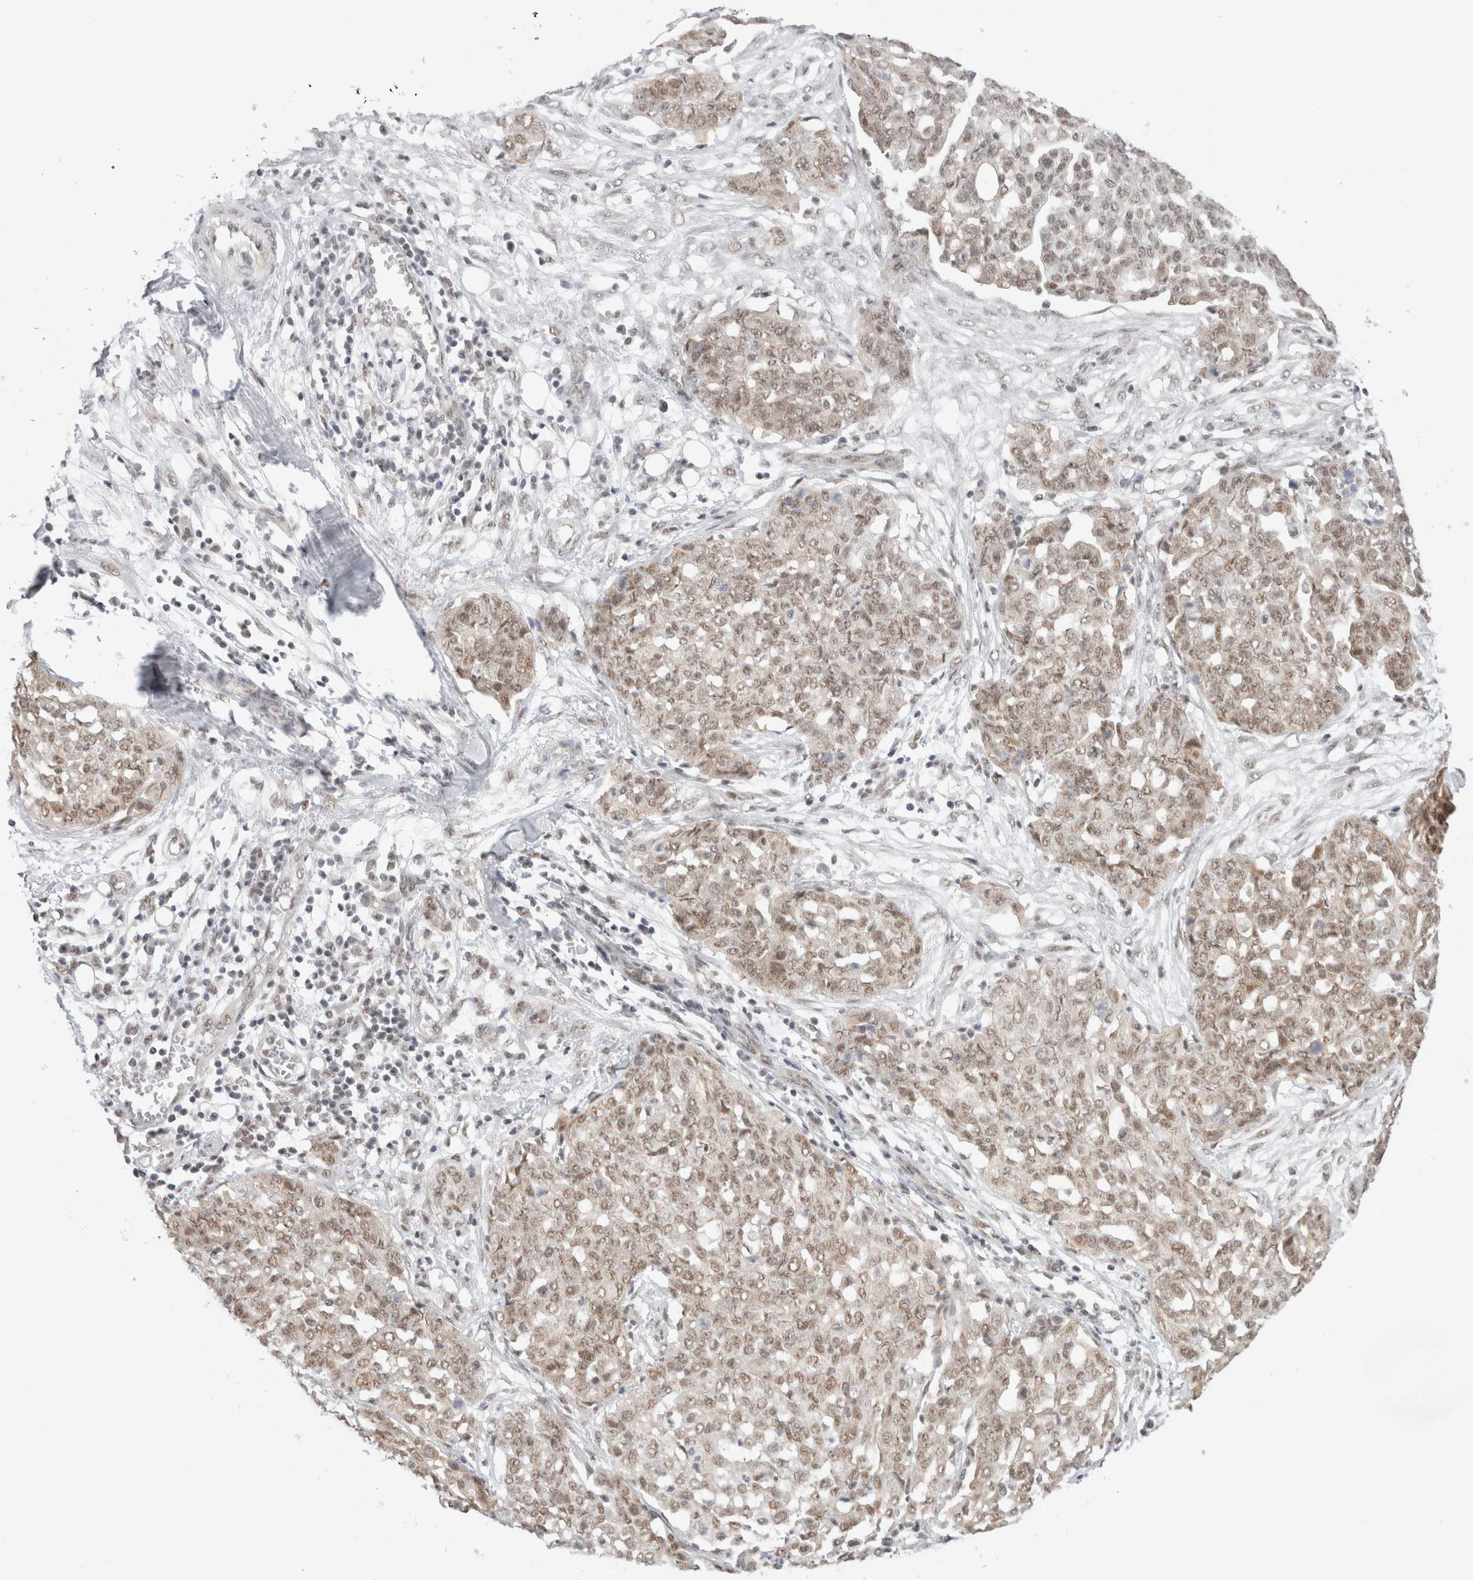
{"staining": {"intensity": "weak", "quantity": ">75%", "location": "nuclear"}, "tissue": "ovarian cancer", "cell_type": "Tumor cells", "image_type": "cancer", "snomed": [{"axis": "morphology", "description": "Cystadenocarcinoma, serous, NOS"}, {"axis": "topography", "description": "Soft tissue"}, {"axis": "topography", "description": "Ovary"}], "caption": "Protein expression by immunohistochemistry displays weak nuclear positivity in about >75% of tumor cells in ovarian cancer (serous cystadenocarcinoma).", "gene": "TRMT12", "patient": {"sex": "female", "age": 57}}